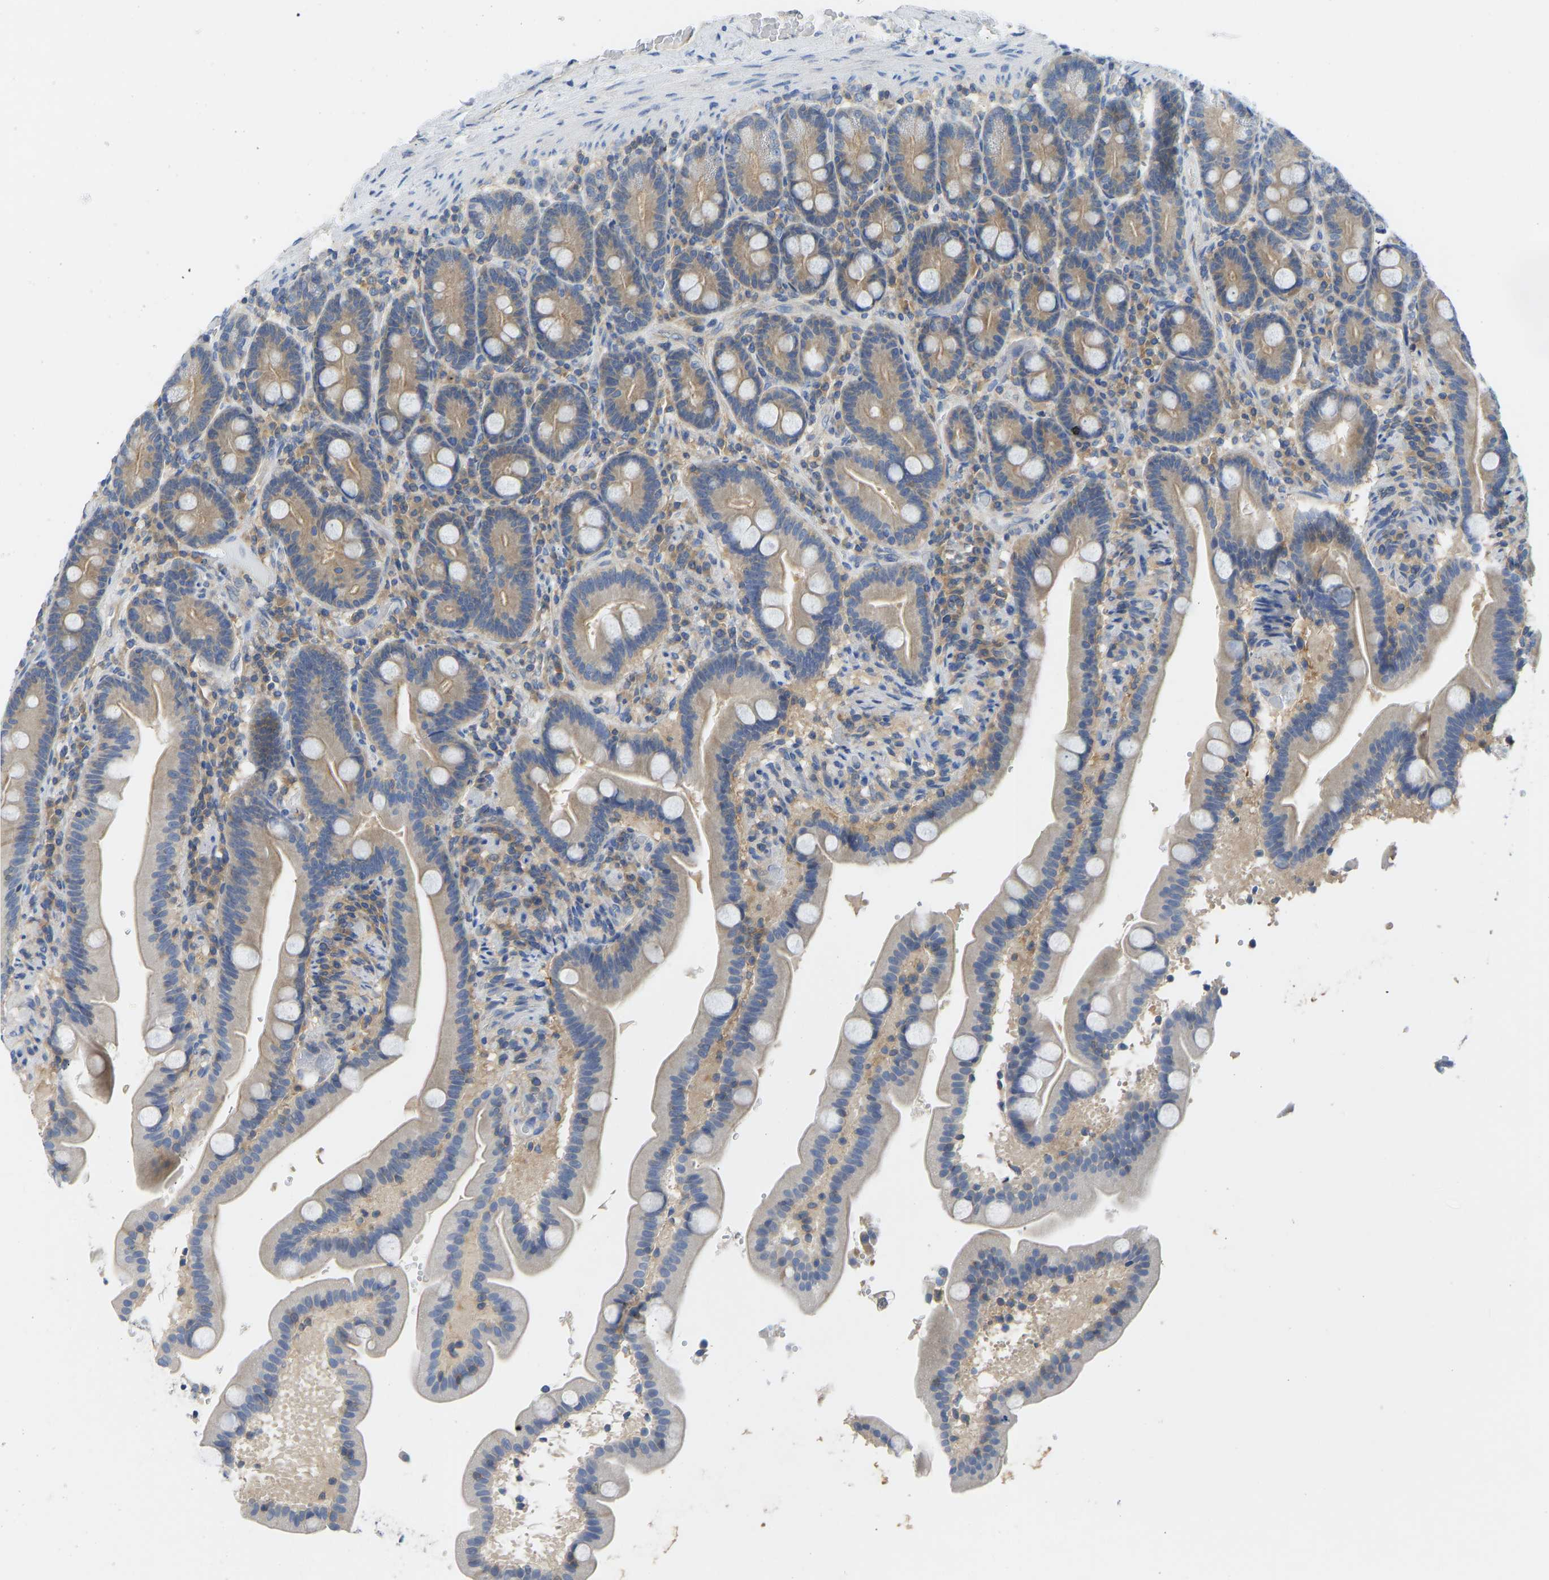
{"staining": {"intensity": "weak", "quantity": "25%-75%", "location": "cytoplasmic/membranous"}, "tissue": "duodenum", "cell_type": "Glandular cells", "image_type": "normal", "snomed": [{"axis": "morphology", "description": "Normal tissue, NOS"}, {"axis": "topography", "description": "Duodenum"}], "caption": "A brown stain highlights weak cytoplasmic/membranous positivity of a protein in glandular cells of benign duodenum.", "gene": "PPP3CA", "patient": {"sex": "male", "age": 54}}